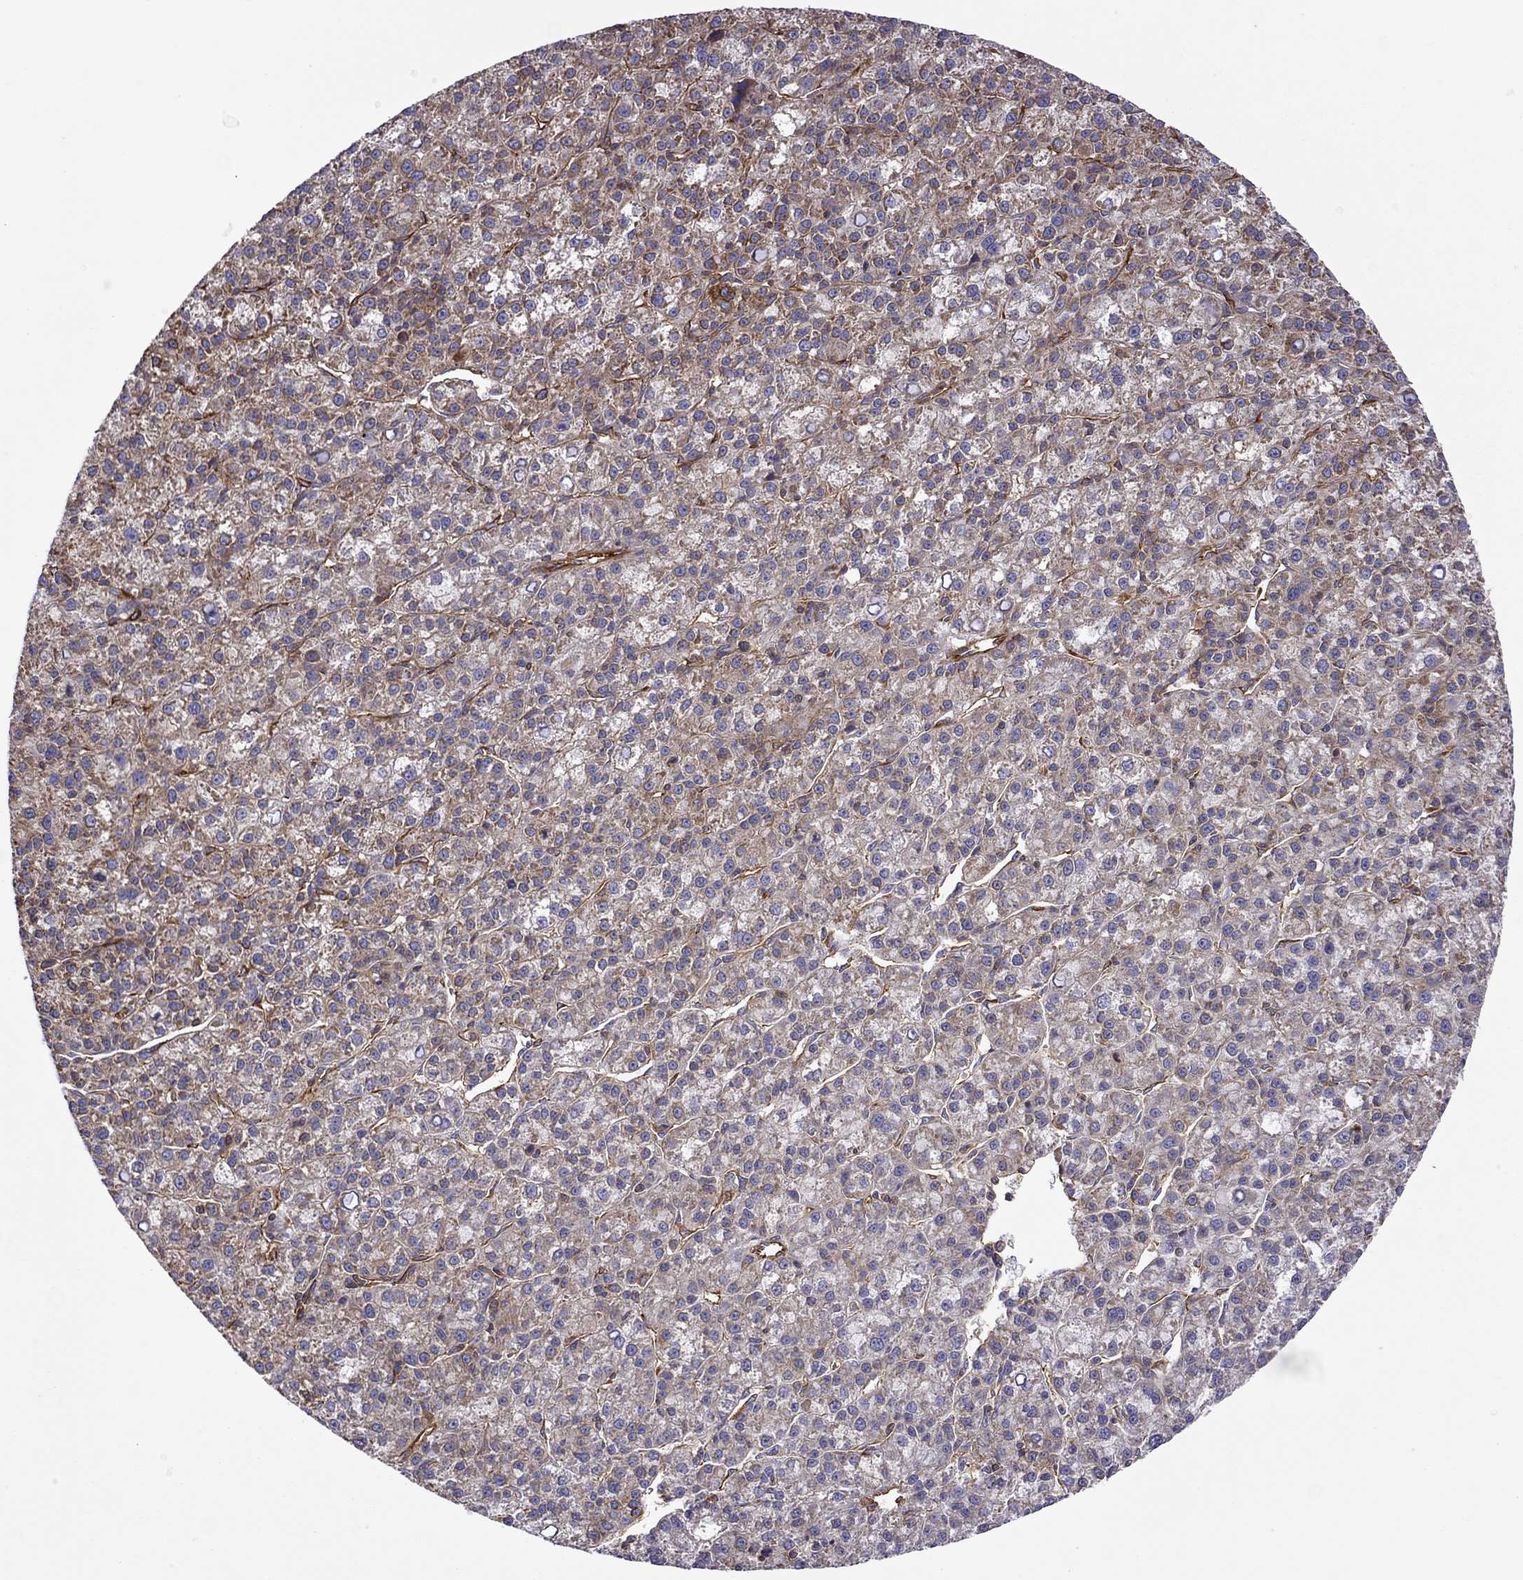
{"staining": {"intensity": "moderate", "quantity": "<25%", "location": "cytoplasmic/membranous"}, "tissue": "liver cancer", "cell_type": "Tumor cells", "image_type": "cancer", "snomed": [{"axis": "morphology", "description": "Carcinoma, Hepatocellular, NOS"}, {"axis": "topography", "description": "Liver"}], "caption": "Liver hepatocellular carcinoma was stained to show a protein in brown. There is low levels of moderate cytoplasmic/membranous positivity in approximately <25% of tumor cells.", "gene": "MAP4", "patient": {"sex": "female", "age": 60}}